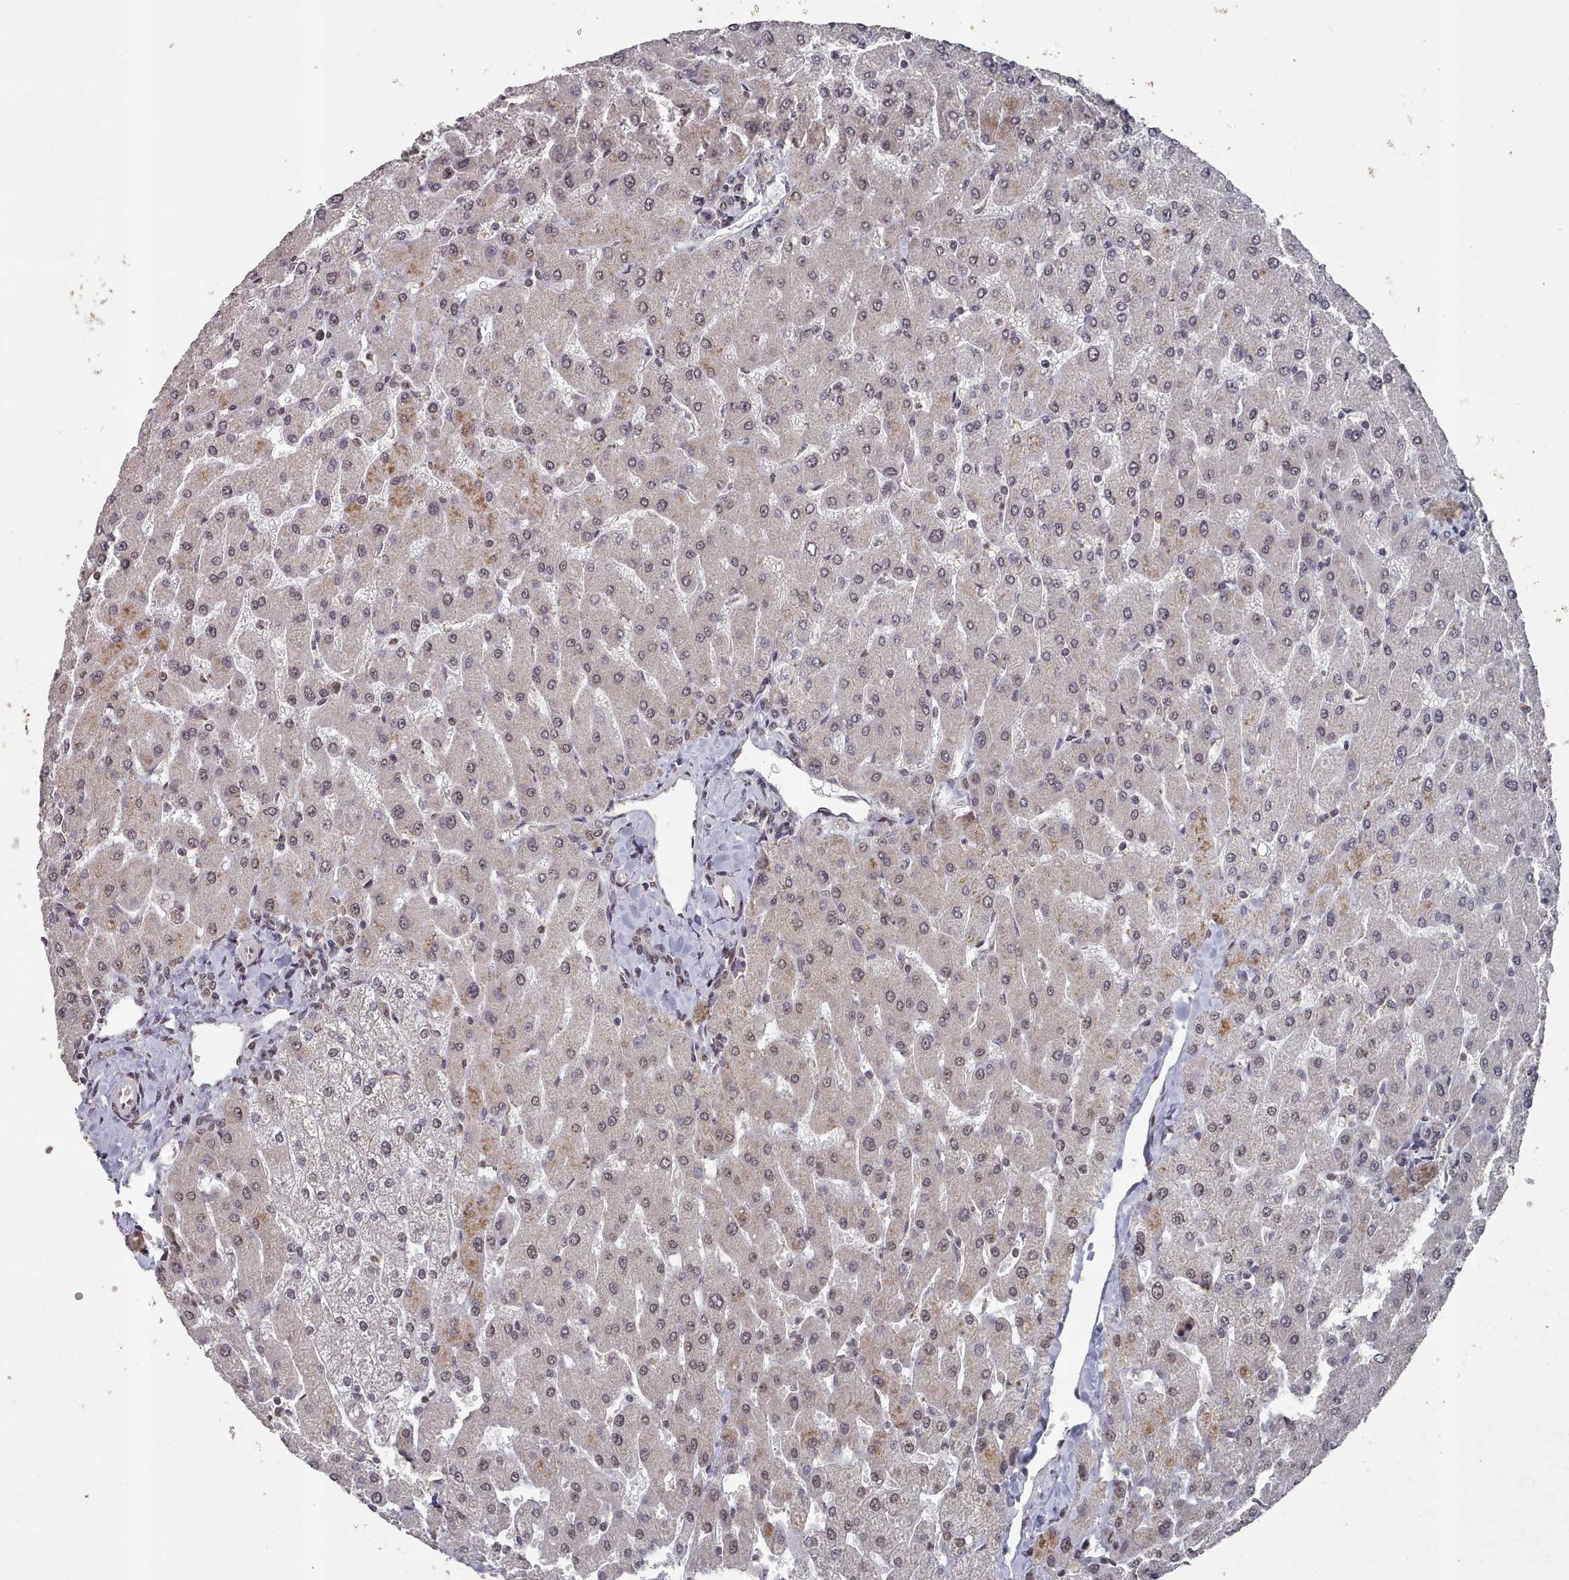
{"staining": {"intensity": "weak", "quantity": ">75%", "location": "nuclear"}, "tissue": "liver", "cell_type": "Cholangiocytes", "image_type": "normal", "snomed": [{"axis": "morphology", "description": "Normal tissue, NOS"}, {"axis": "topography", "description": "Liver"}], "caption": "An immunohistochemistry (IHC) histopathology image of benign tissue is shown. Protein staining in brown labels weak nuclear positivity in liver within cholangiocytes. The staining was performed using DAB (3,3'-diaminobenzidine) to visualize the protein expression in brown, while the nuclei were stained in blue with hematoxylin (Magnification: 20x).", "gene": "PNRC2", "patient": {"sex": "male", "age": 55}}